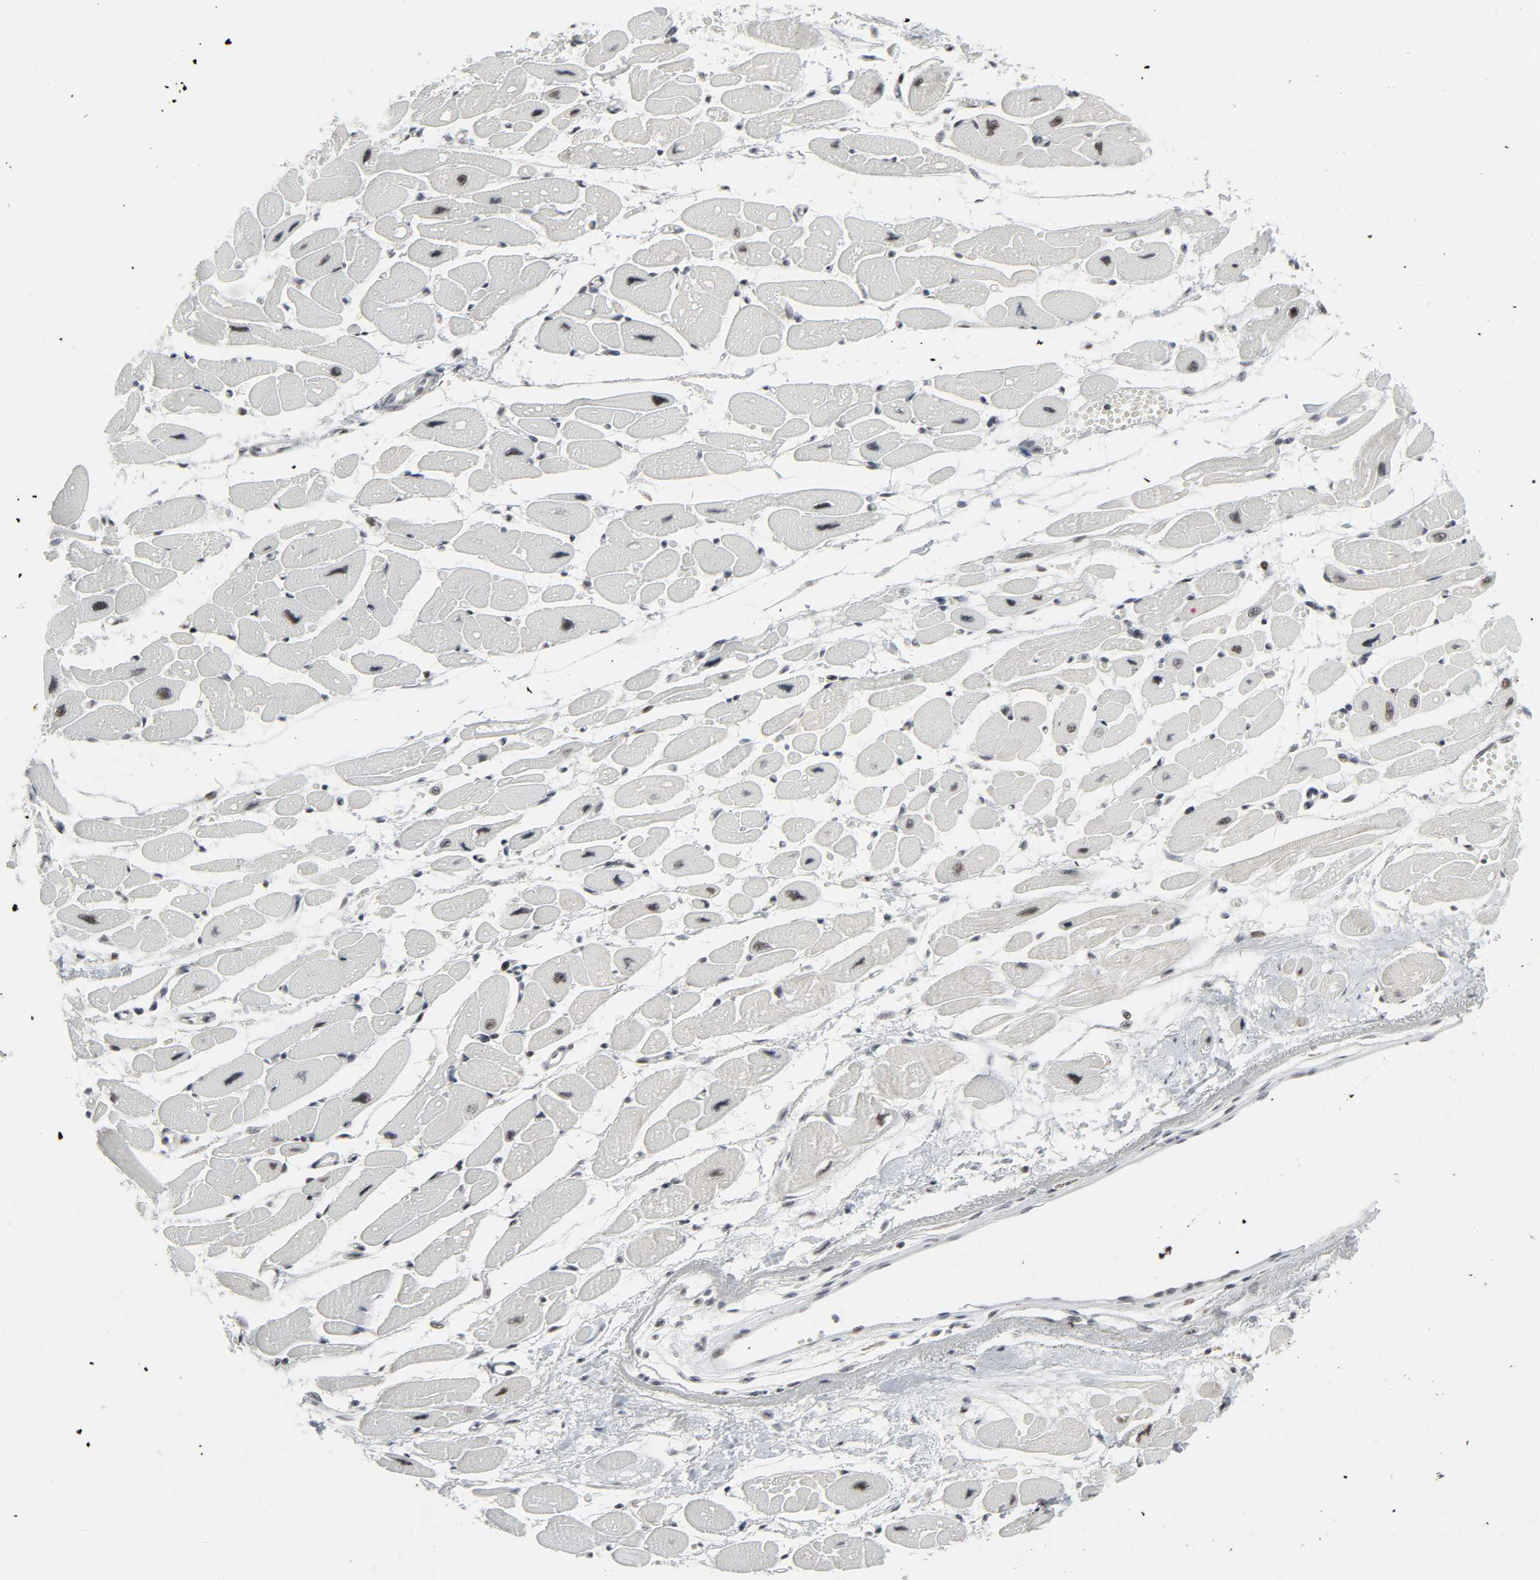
{"staining": {"intensity": "moderate", "quantity": ">75%", "location": "nuclear"}, "tissue": "heart muscle", "cell_type": "Cardiomyocytes", "image_type": "normal", "snomed": [{"axis": "morphology", "description": "Normal tissue, NOS"}, {"axis": "topography", "description": "Heart"}], "caption": "An image of heart muscle stained for a protein exhibits moderate nuclear brown staining in cardiomyocytes.", "gene": "CDK7", "patient": {"sex": "female", "age": 54}}